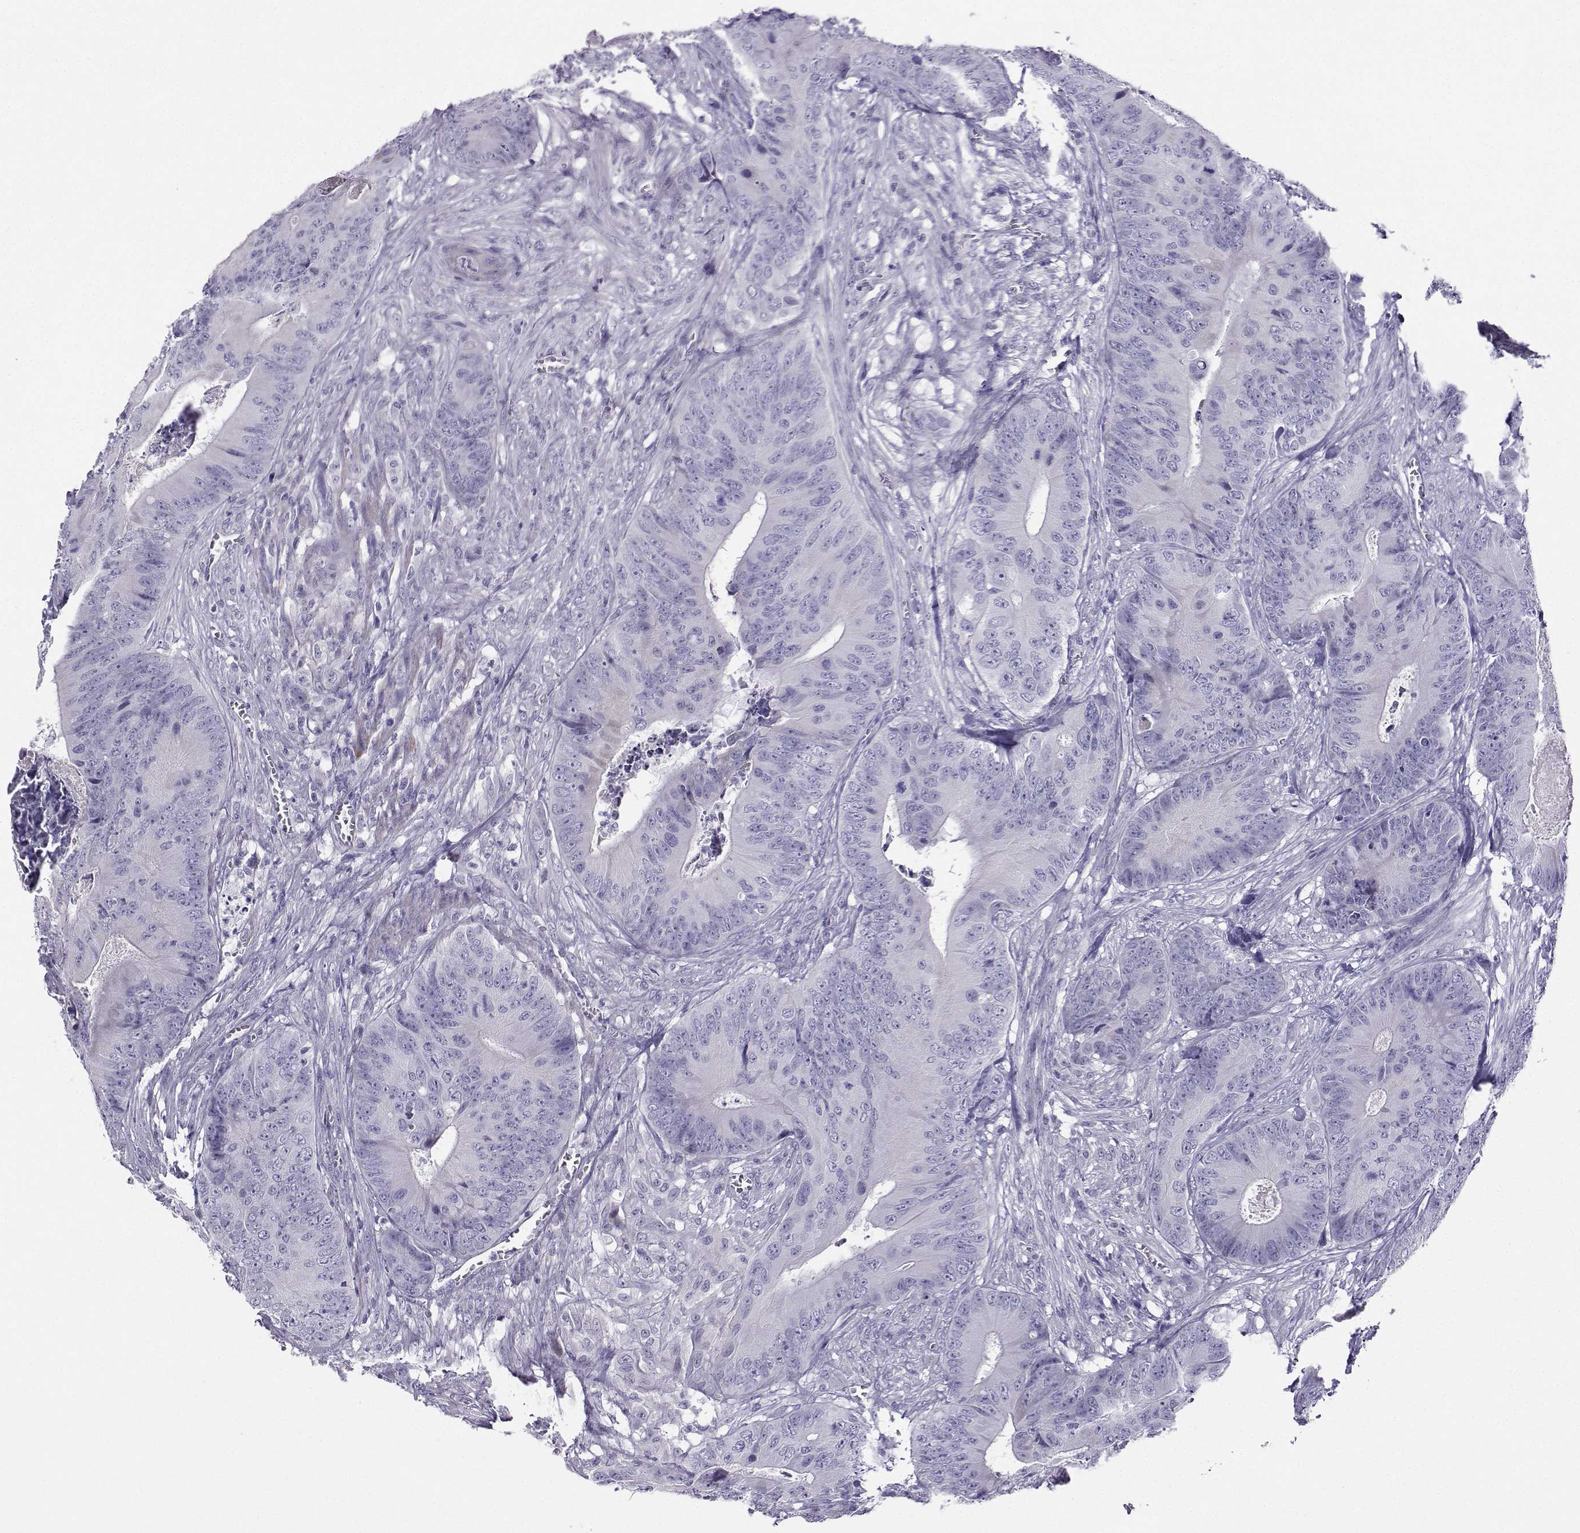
{"staining": {"intensity": "negative", "quantity": "none", "location": "none"}, "tissue": "colorectal cancer", "cell_type": "Tumor cells", "image_type": "cancer", "snomed": [{"axis": "morphology", "description": "Adenocarcinoma, NOS"}, {"axis": "topography", "description": "Colon"}], "caption": "Tumor cells are negative for protein expression in human colorectal cancer (adenocarcinoma). The staining is performed using DAB brown chromogen with nuclei counter-stained in using hematoxylin.", "gene": "FBXO24", "patient": {"sex": "male", "age": 84}}